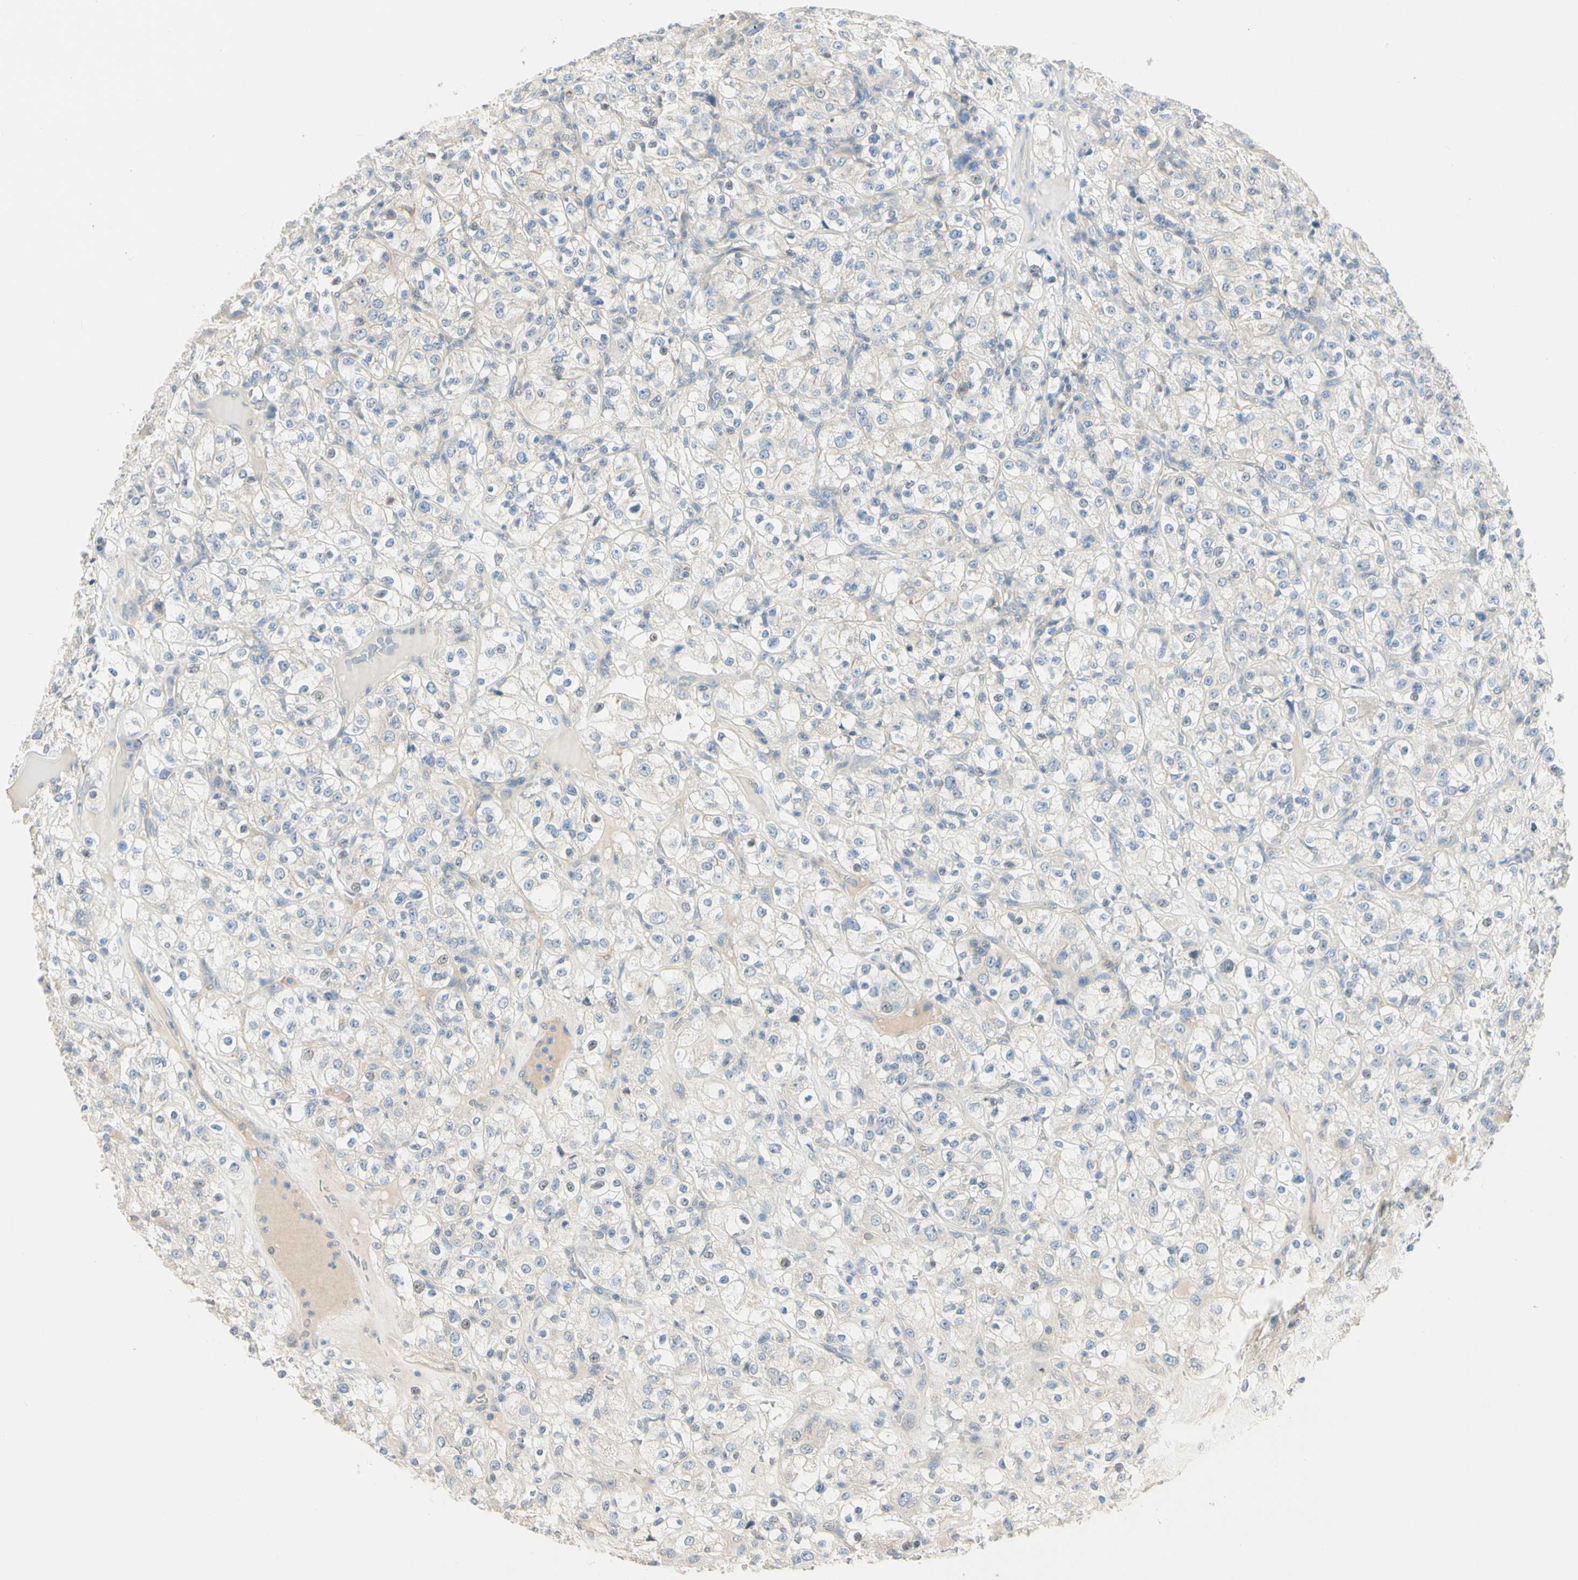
{"staining": {"intensity": "negative", "quantity": "none", "location": "none"}, "tissue": "renal cancer", "cell_type": "Tumor cells", "image_type": "cancer", "snomed": [{"axis": "morphology", "description": "Normal tissue, NOS"}, {"axis": "morphology", "description": "Adenocarcinoma, NOS"}, {"axis": "topography", "description": "Kidney"}], "caption": "The immunohistochemistry (IHC) micrograph has no significant expression in tumor cells of renal cancer (adenocarcinoma) tissue. (DAB immunohistochemistry (IHC), high magnification).", "gene": "GPR153", "patient": {"sex": "female", "age": 72}}